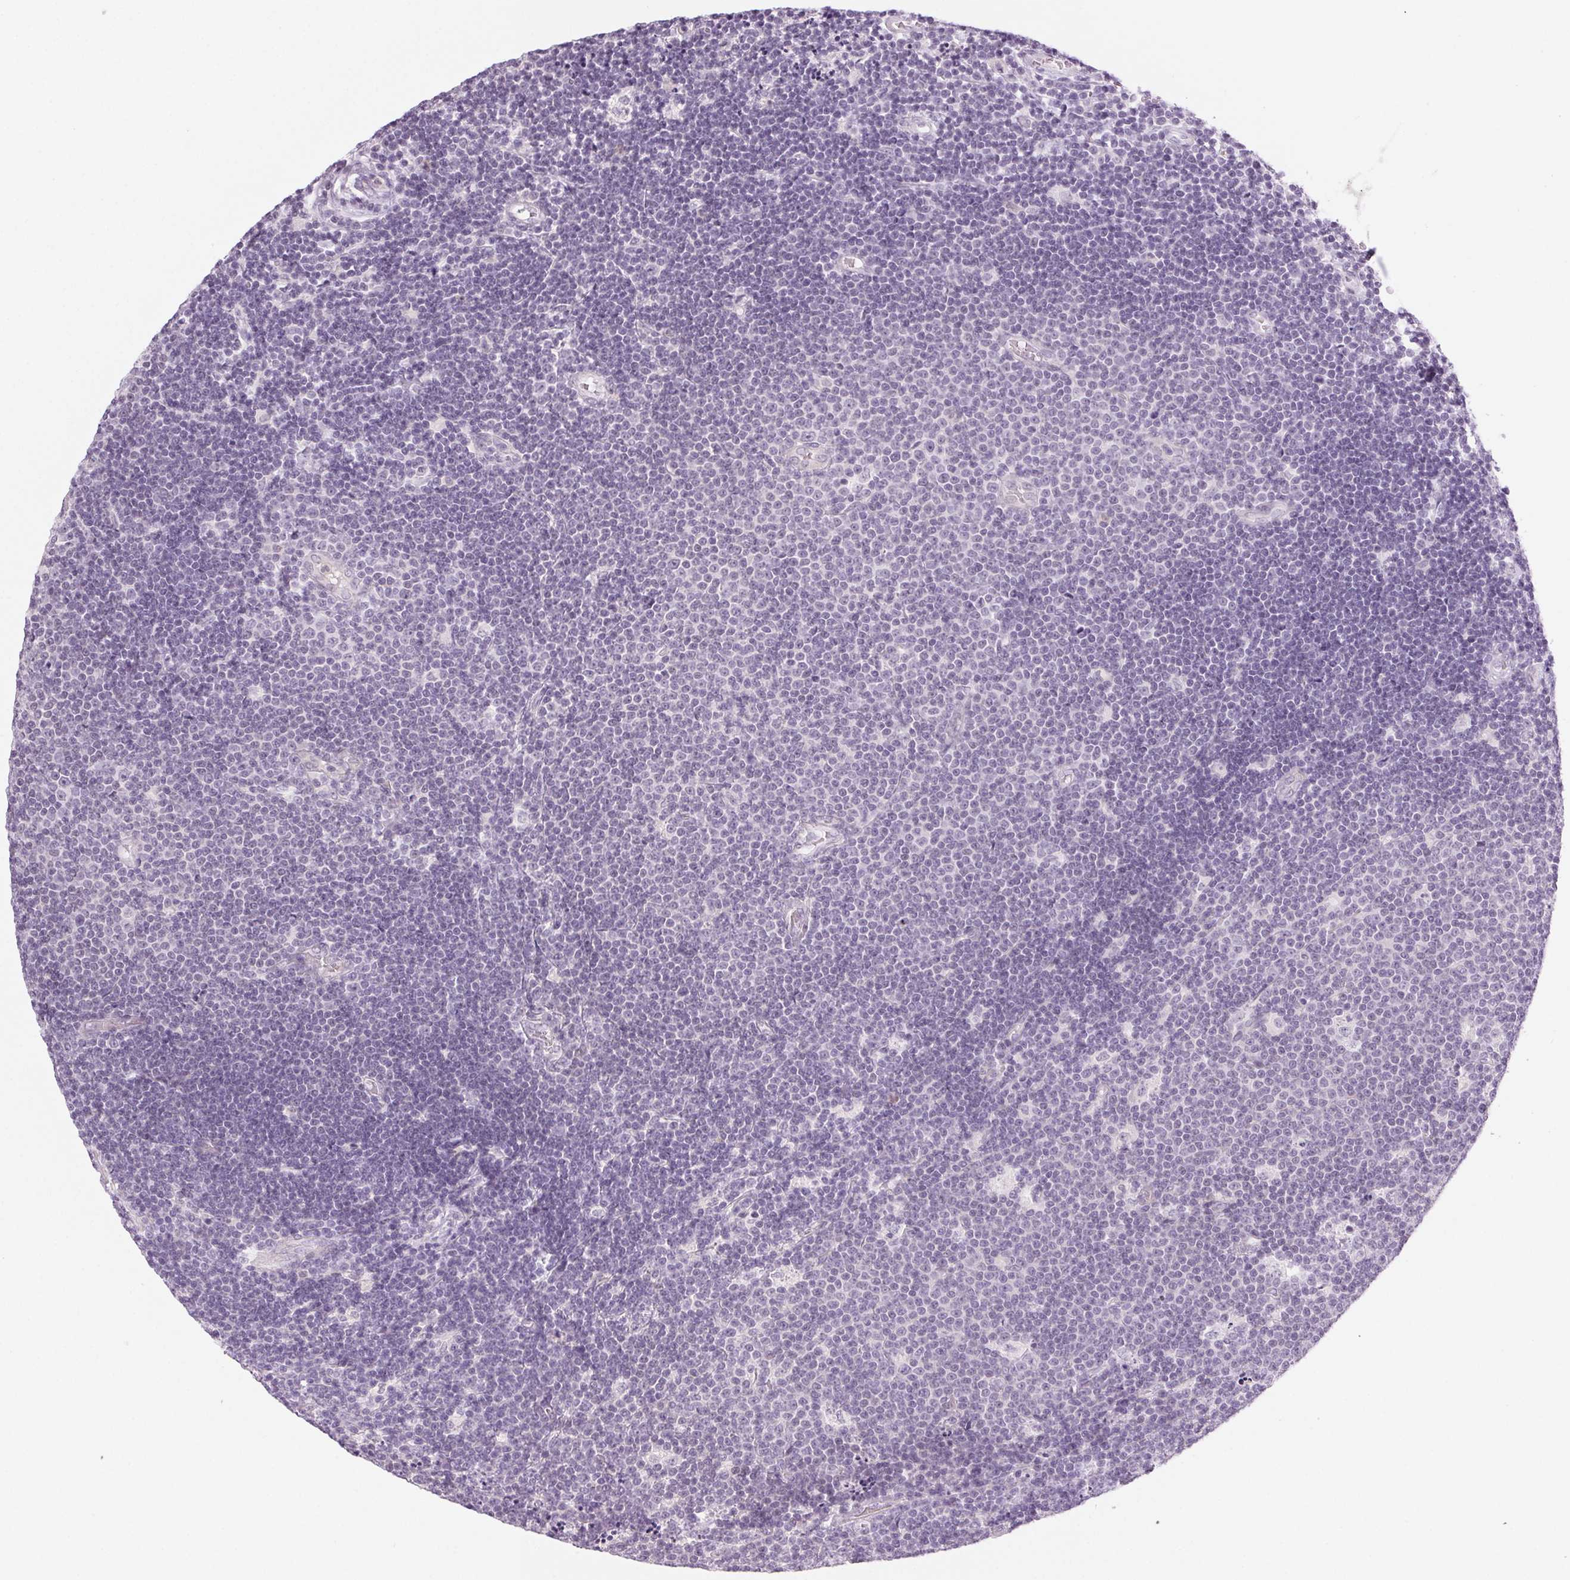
{"staining": {"intensity": "negative", "quantity": "none", "location": "none"}, "tissue": "lymphoma", "cell_type": "Tumor cells", "image_type": "cancer", "snomed": [{"axis": "morphology", "description": "Malignant lymphoma, non-Hodgkin's type, Low grade"}, {"axis": "topography", "description": "Brain"}], "caption": "Immunohistochemistry of human low-grade malignant lymphoma, non-Hodgkin's type shows no positivity in tumor cells. (DAB (3,3'-diaminobenzidine) immunohistochemistry (IHC) visualized using brightfield microscopy, high magnification).", "gene": "SLC6A19", "patient": {"sex": "female", "age": 66}}